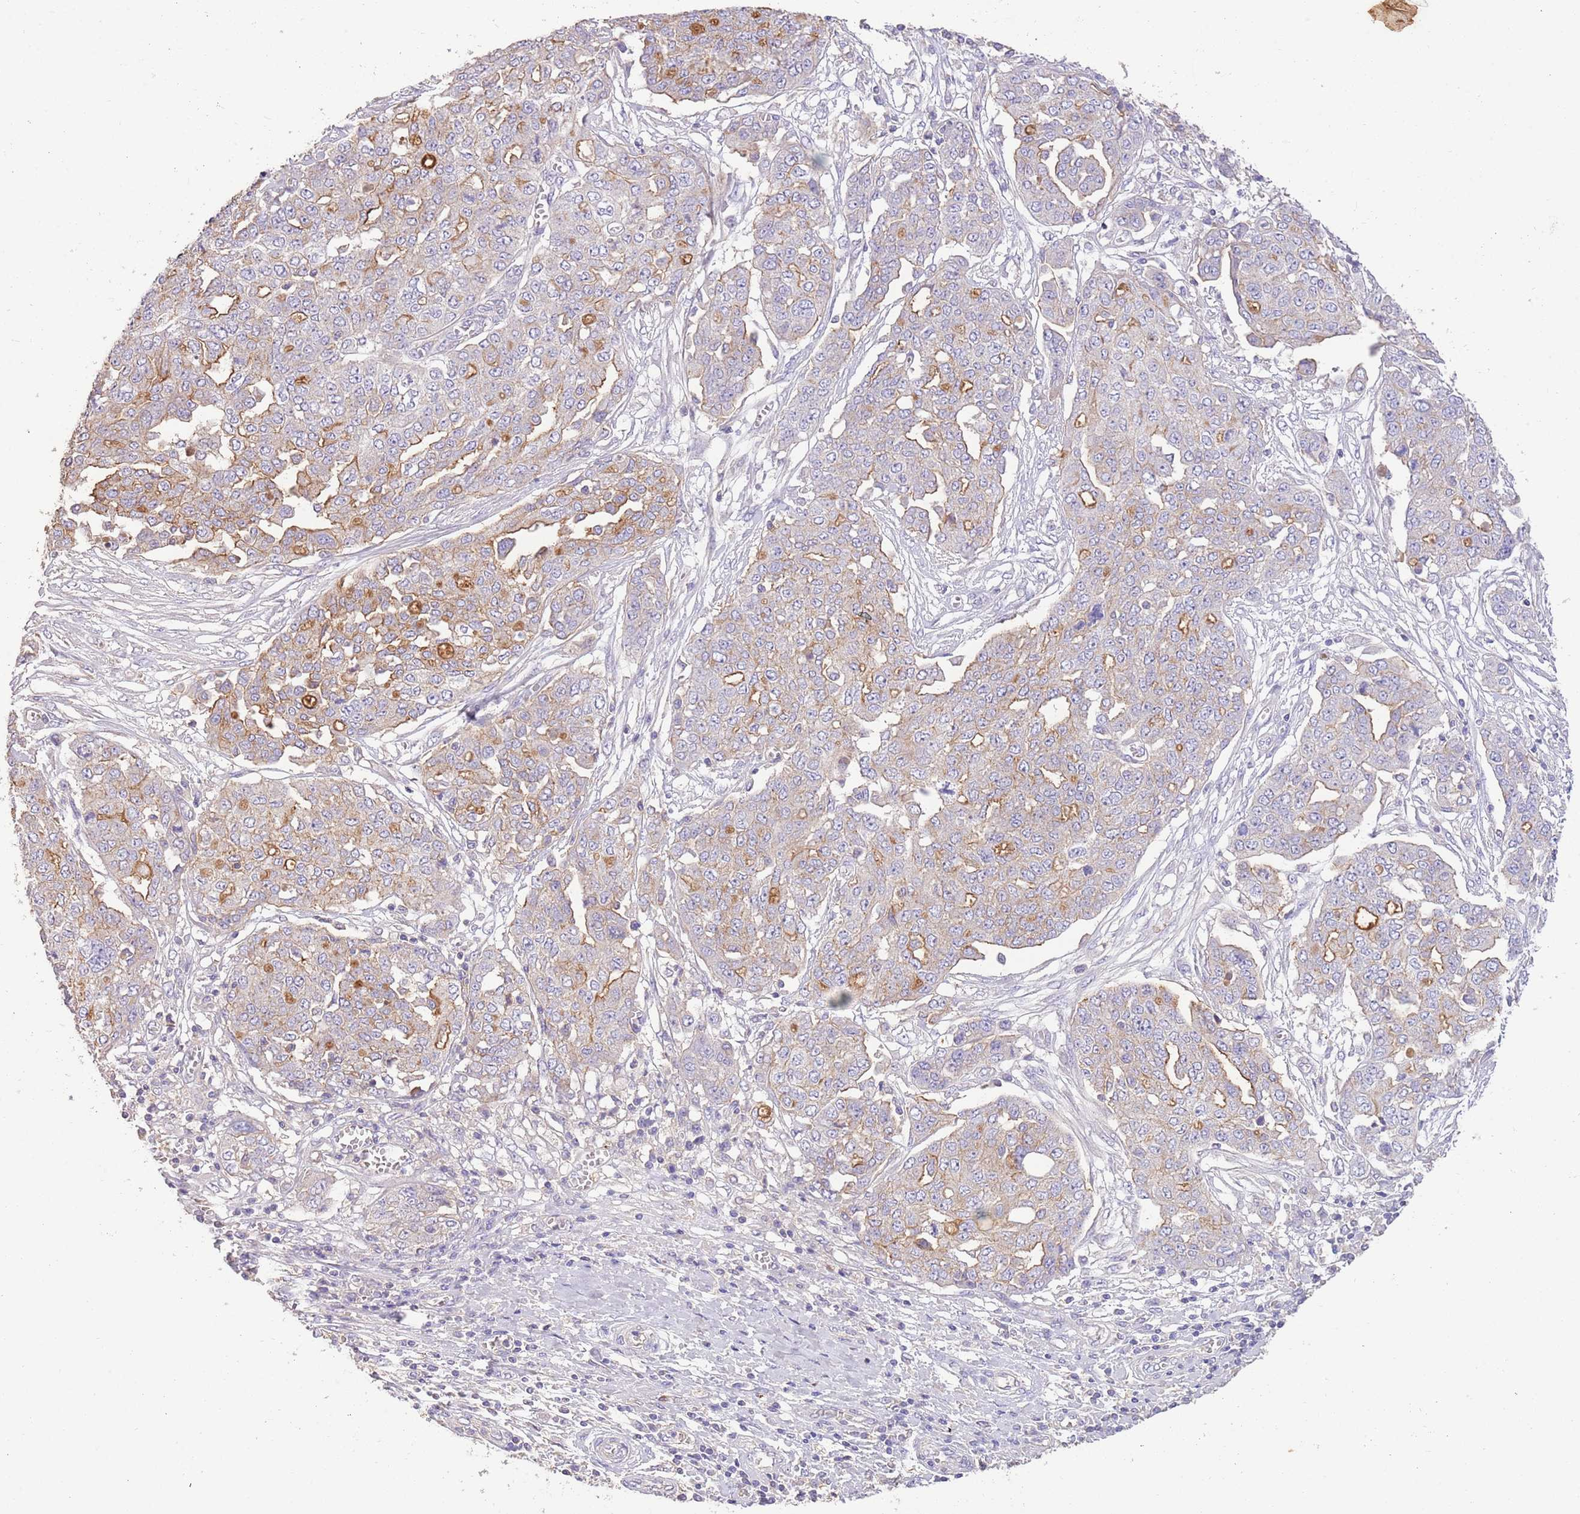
{"staining": {"intensity": "moderate", "quantity": "<25%", "location": "cytoplasmic/membranous"}, "tissue": "ovarian cancer", "cell_type": "Tumor cells", "image_type": "cancer", "snomed": [{"axis": "morphology", "description": "Cystadenocarcinoma, serous, NOS"}, {"axis": "topography", "description": "Soft tissue"}, {"axis": "topography", "description": "Ovary"}], "caption": "Immunohistochemistry histopathology image of ovarian cancer (serous cystadenocarcinoma) stained for a protein (brown), which demonstrates low levels of moderate cytoplasmic/membranous staining in about <25% of tumor cells.", "gene": "SFTPA1", "patient": {"sex": "female", "age": 57}}